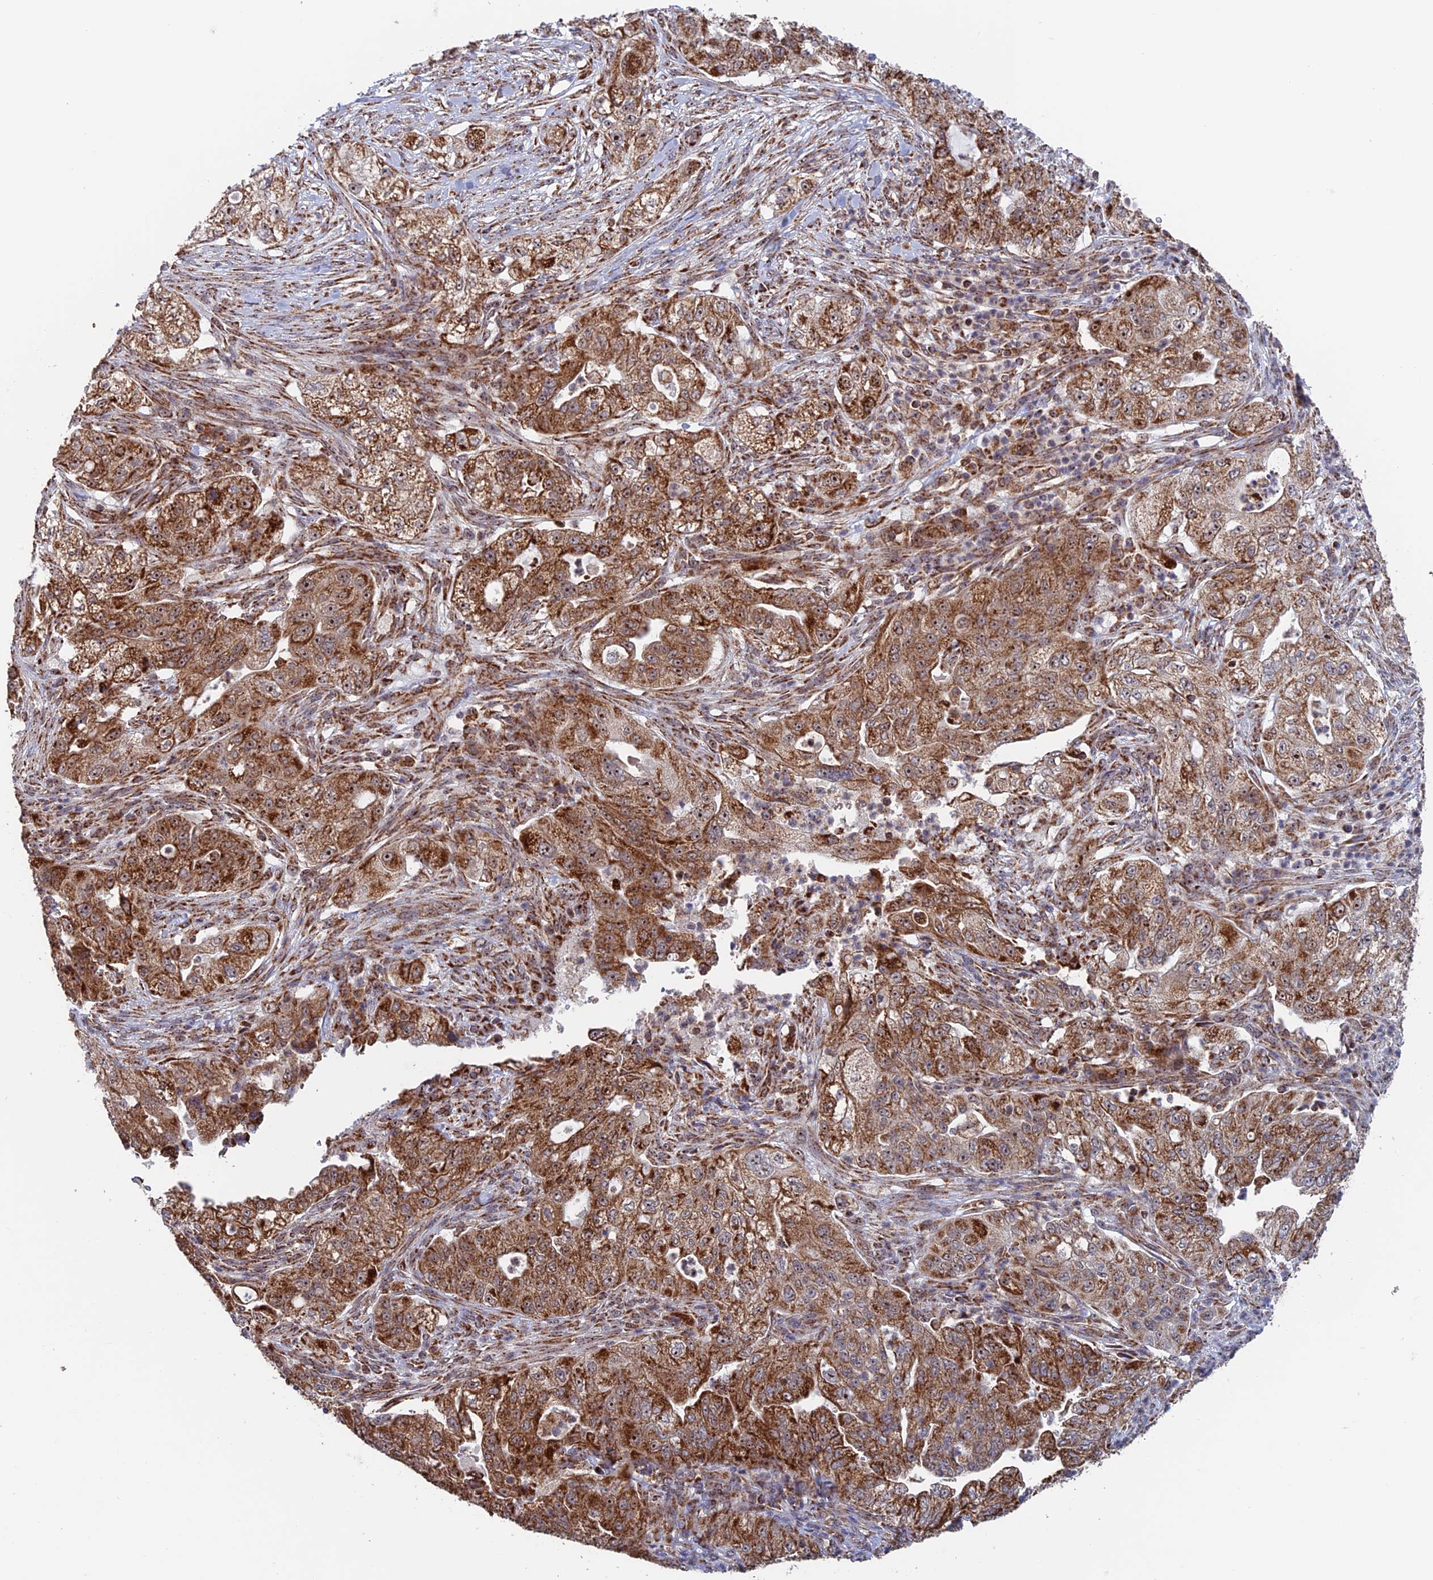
{"staining": {"intensity": "moderate", "quantity": ">75%", "location": "cytoplasmic/membranous,nuclear"}, "tissue": "pancreatic cancer", "cell_type": "Tumor cells", "image_type": "cancer", "snomed": [{"axis": "morphology", "description": "Adenocarcinoma, NOS"}, {"axis": "topography", "description": "Pancreas"}], "caption": "Human pancreatic cancer stained with a brown dye displays moderate cytoplasmic/membranous and nuclear positive staining in approximately >75% of tumor cells.", "gene": "DTYMK", "patient": {"sex": "female", "age": 78}}